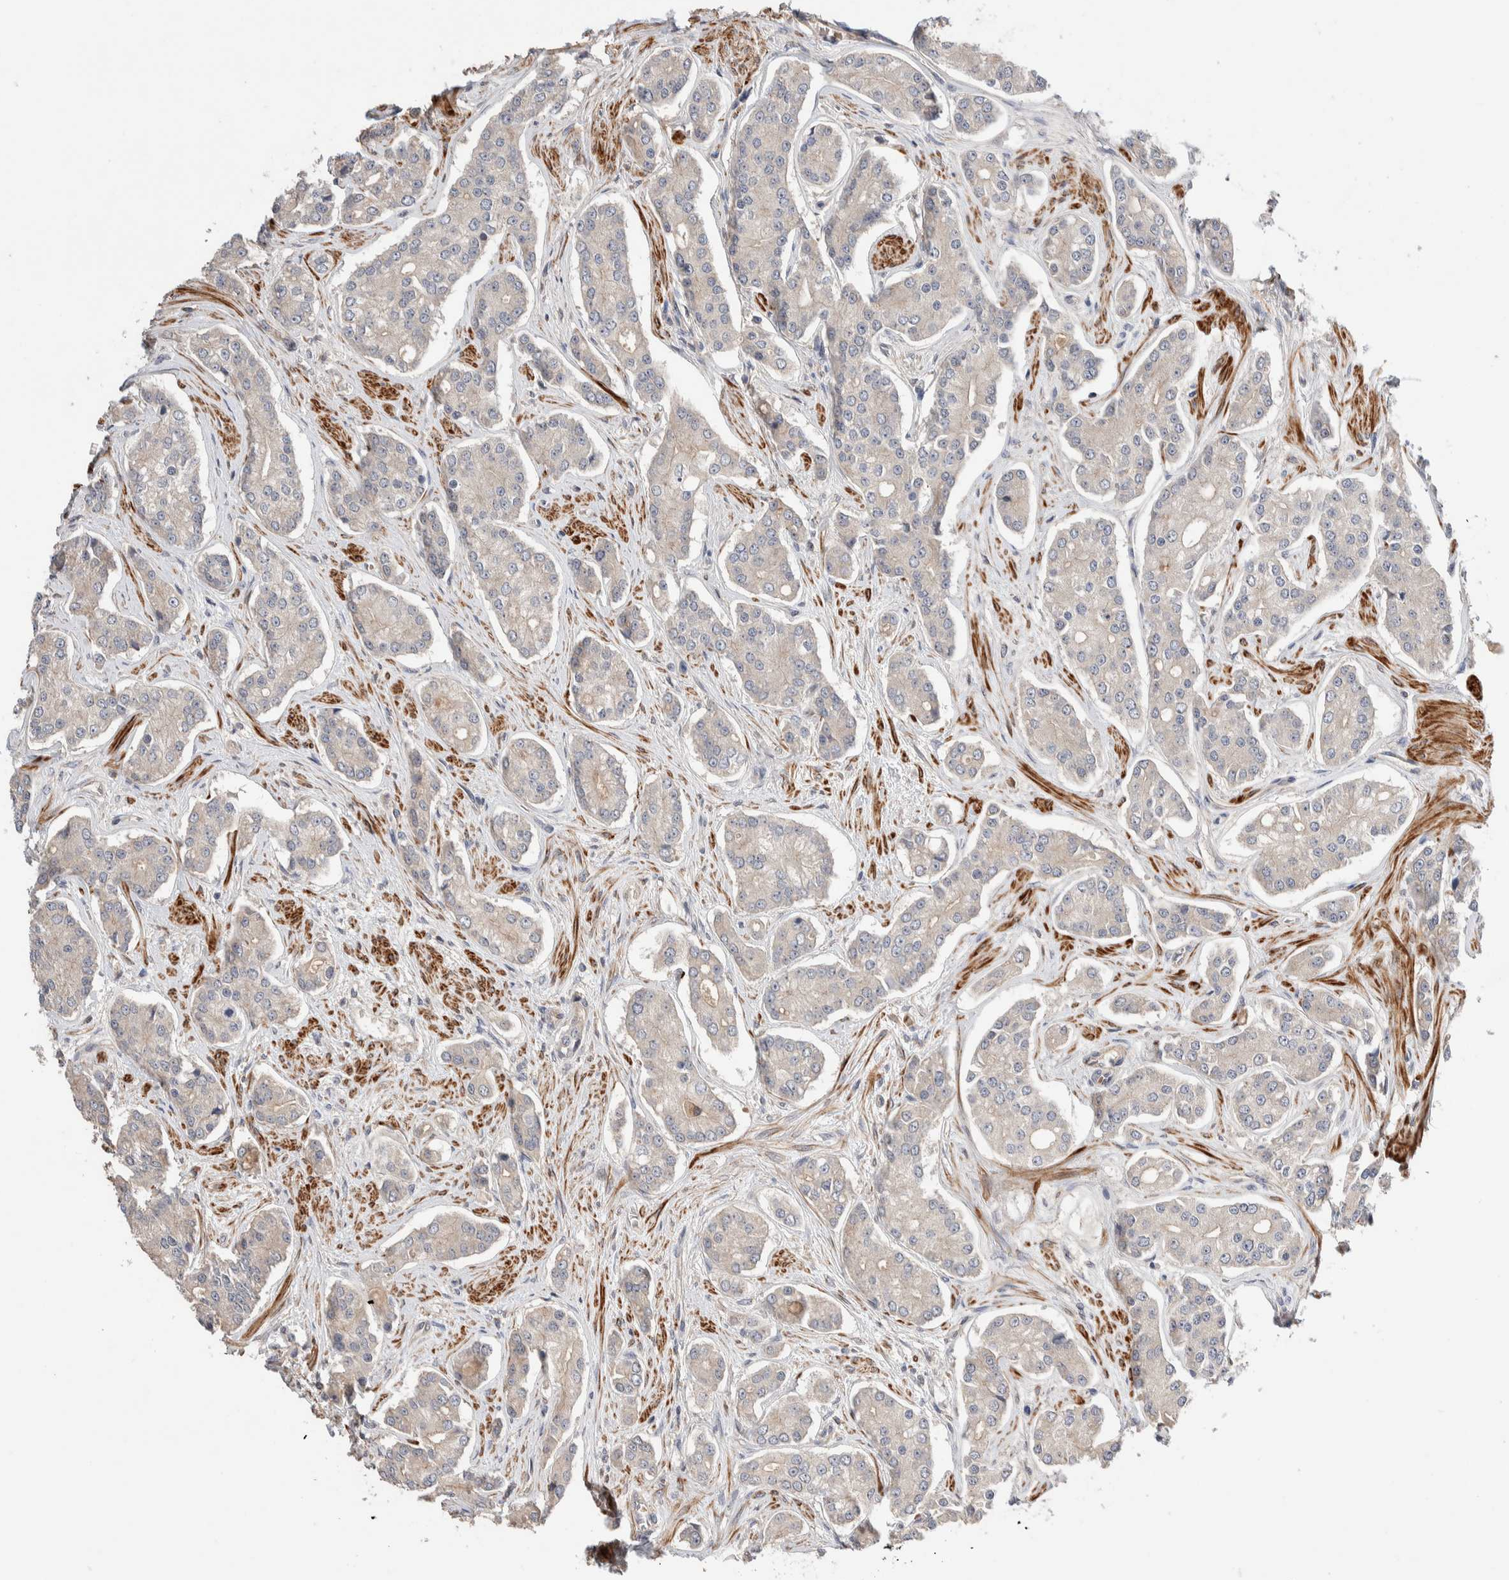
{"staining": {"intensity": "negative", "quantity": "none", "location": "none"}, "tissue": "prostate cancer", "cell_type": "Tumor cells", "image_type": "cancer", "snomed": [{"axis": "morphology", "description": "Adenocarcinoma, High grade"}, {"axis": "topography", "description": "Prostate"}], "caption": "This is a histopathology image of IHC staining of high-grade adenocarcinoma (prostate), which shows no expression in tumor cells. (DAB (3,3'-diaminobenzidine) IHC, high magnification).", "gene": "WDR91", "patient": {"sex": "male", "age": 71}}